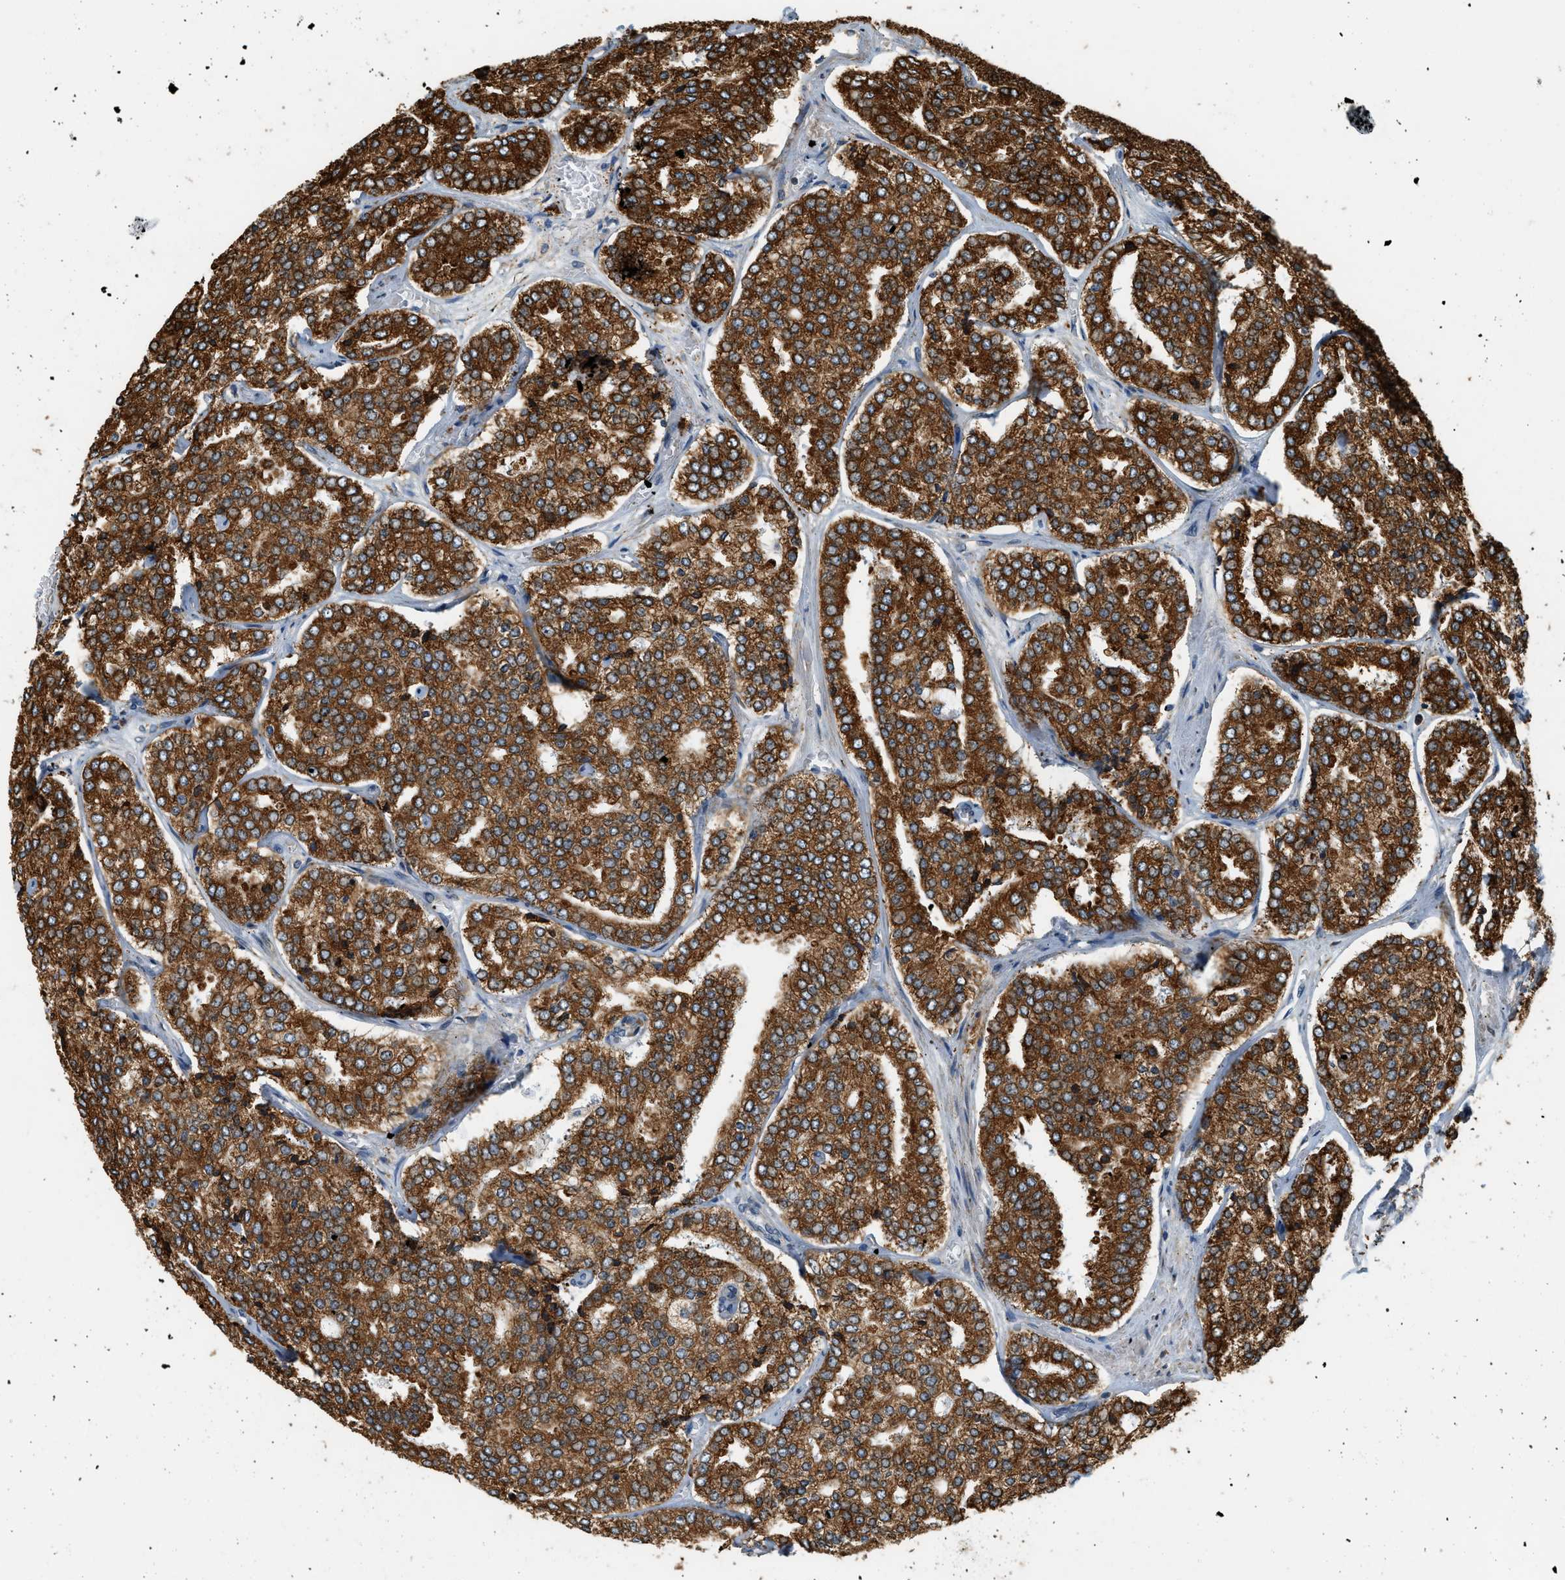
{"staining": {"intensity": "strong", "quantity": ">75%", "location": "cytoplasmic/membranous"}, "tissue": "prostate cancer", "cell_type": "Tumor cells", "image_type": "cancer", "snomed": [{"axis": "morphology", "description": "Adenocarcinoma, High grade"}, {"axis": "topography", "description": "Prostate"}], "caption": "A brown stain shows strong cytoplasmic/membranous positivity of a protein in adenocarcinoma (high-grade) (prostate) tumor cells.", "gene": "SEMA4D", "patient": {"sex": "male", "age": 65}}